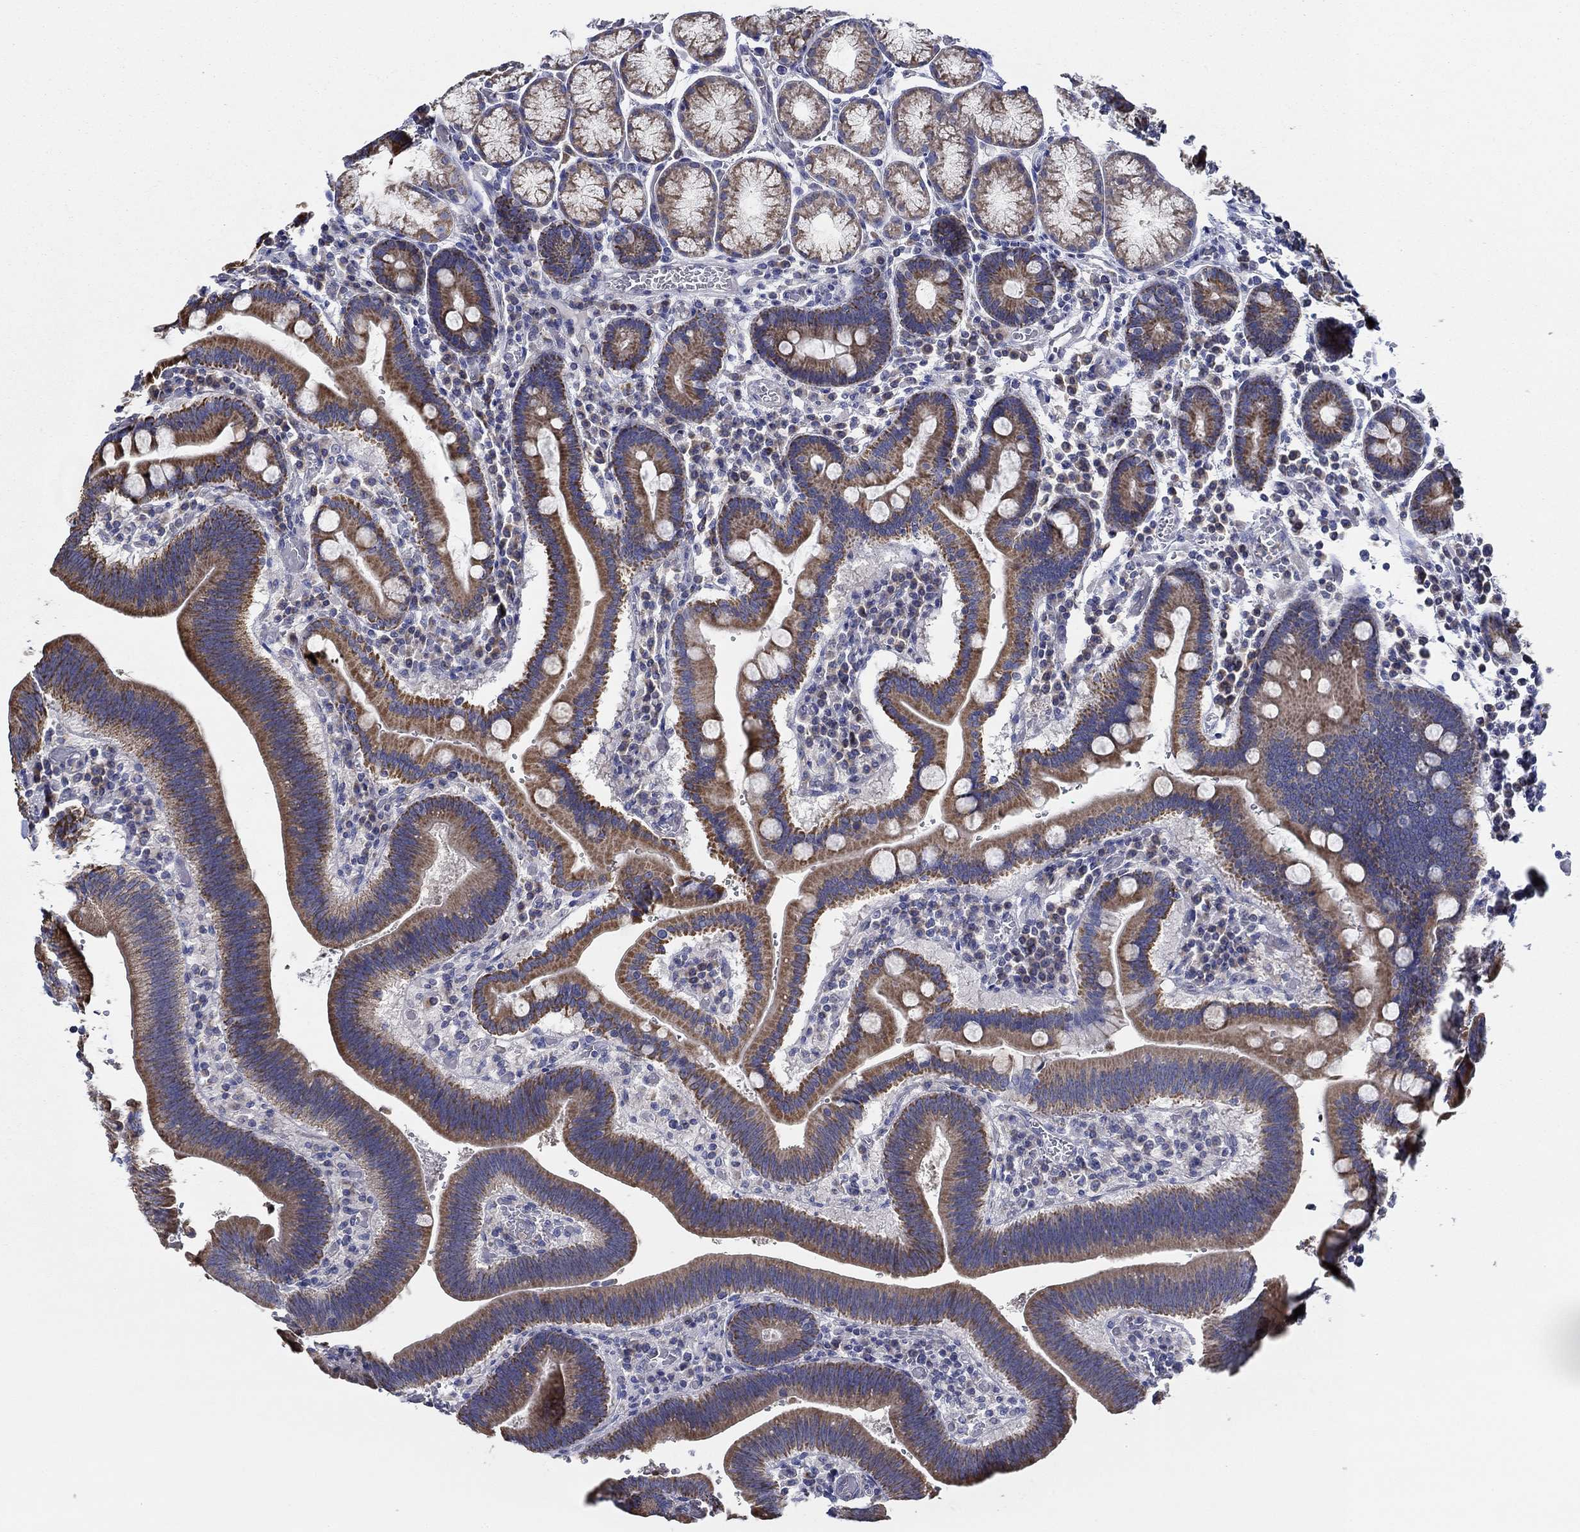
{"staining": {"intensity": "moderate", "quantity": ">75%", "location": "cytoplasmic/membranous"}, "tissue": "duodenum", "cell_type": "Glandular cells", "image_type": "normal", "snomed": [{"axis": "morphology", "description": "Normal tissue, NOS"}, {"axis": "topography", "description": "Duodenum"}], "caption": "Immunohistochemical staining of unremarkable human duodenum displays medium levels of moderate cytoplasmic/membranous expression in about >75% of glandular cells.", "gene": "CFAP61", "patient": {"sex": "female", "age": 62}}